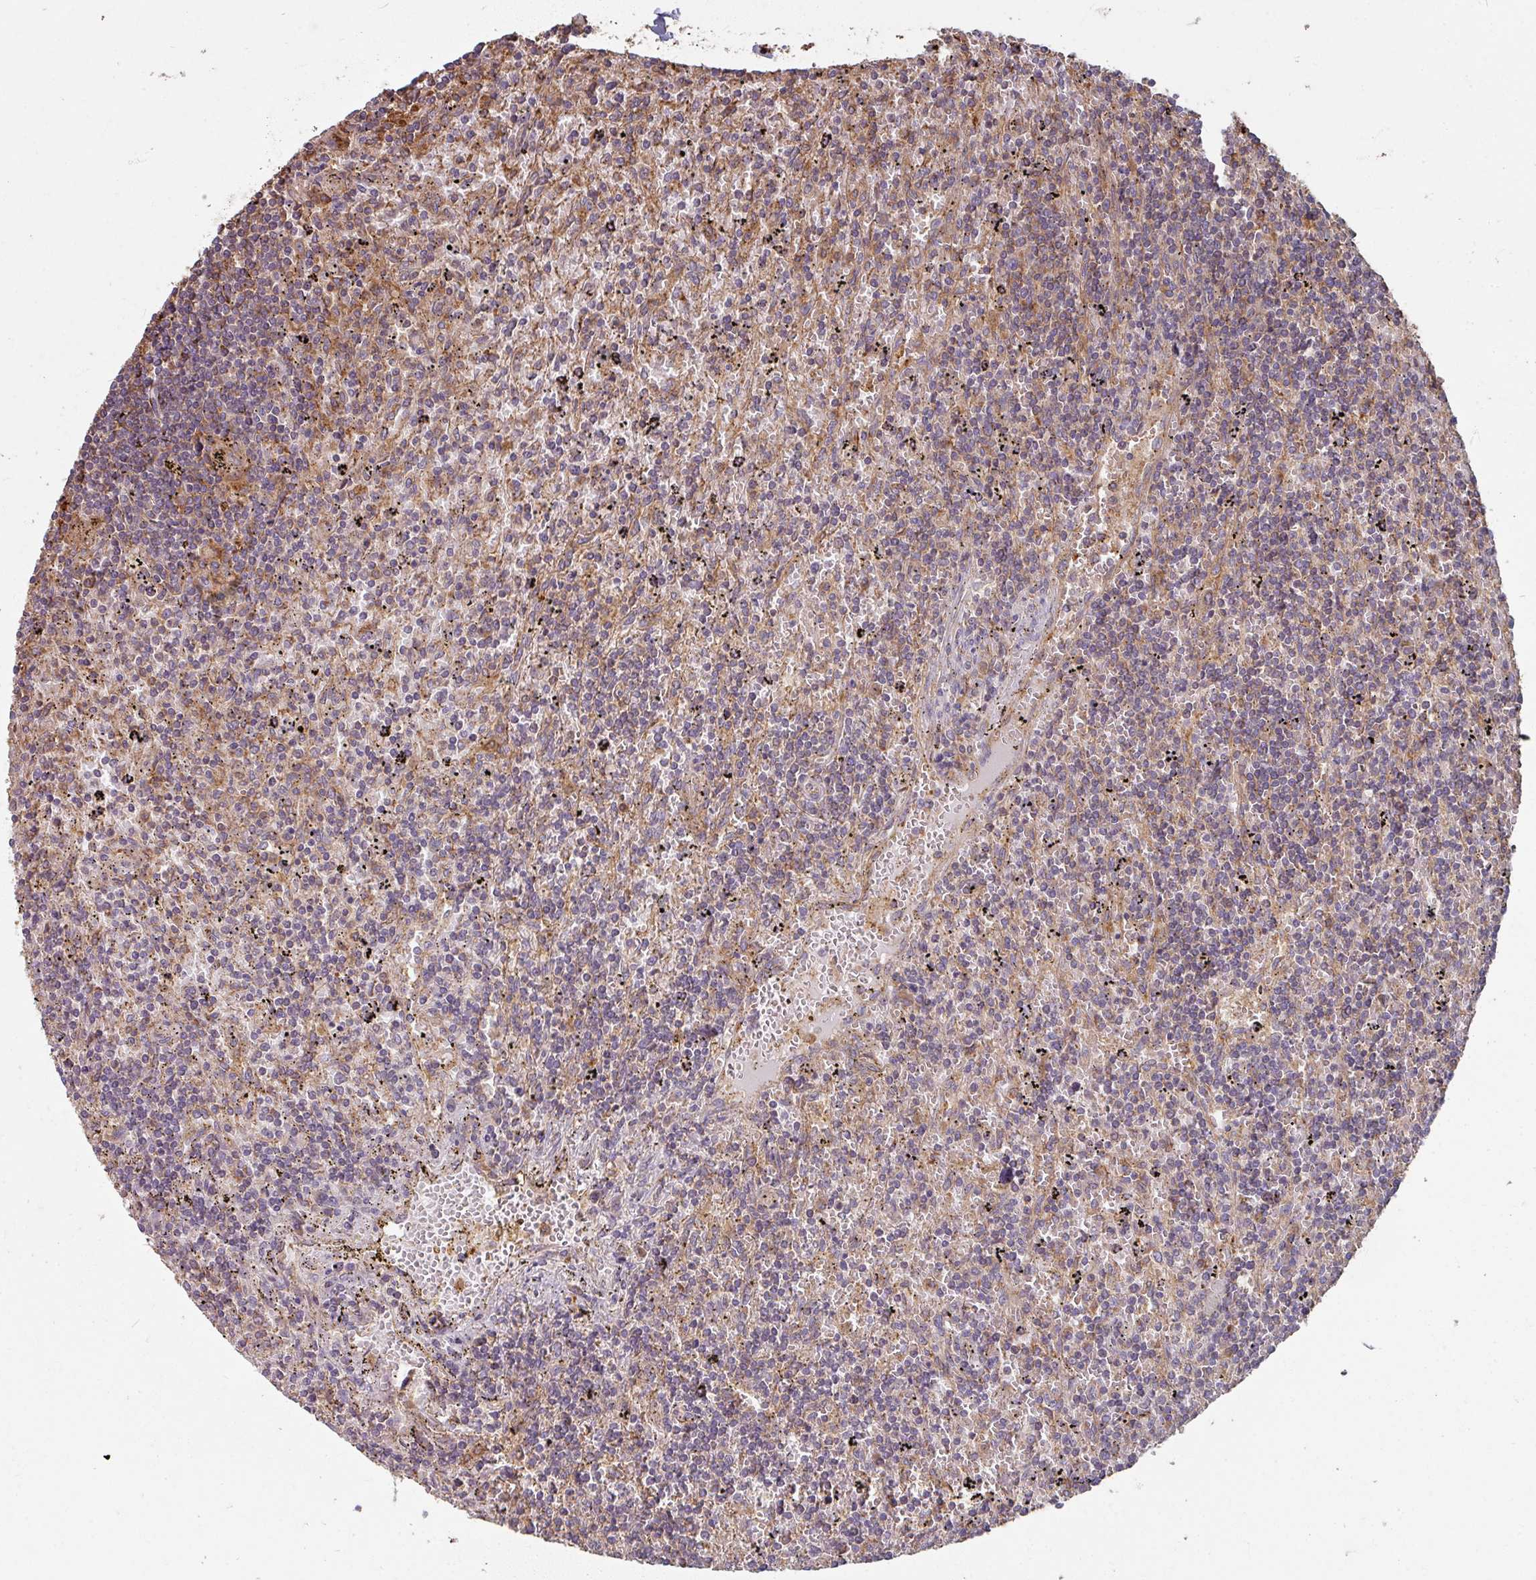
{"staining": {"intensity": "weak", "quantity": "<25%", "location": "cytoplasmic/membranous"}, "tissue": "lymphoma", "cell_type": "Tumor cells", "image_type": "cancer", "snomed": [{"axis": "morphology", "description": "Malignant lymphoma, non-Hodgkin's type, Low grade"}, {"axis": "topography", "description": "Spleen"}], "caption": "An image of human malignant lymphoma, non-Hodgkin's type (low-grade) is negative for staining in tumor cells.", "gene": "CCDC68", "patient": {"sex": "male", "age": 76}}